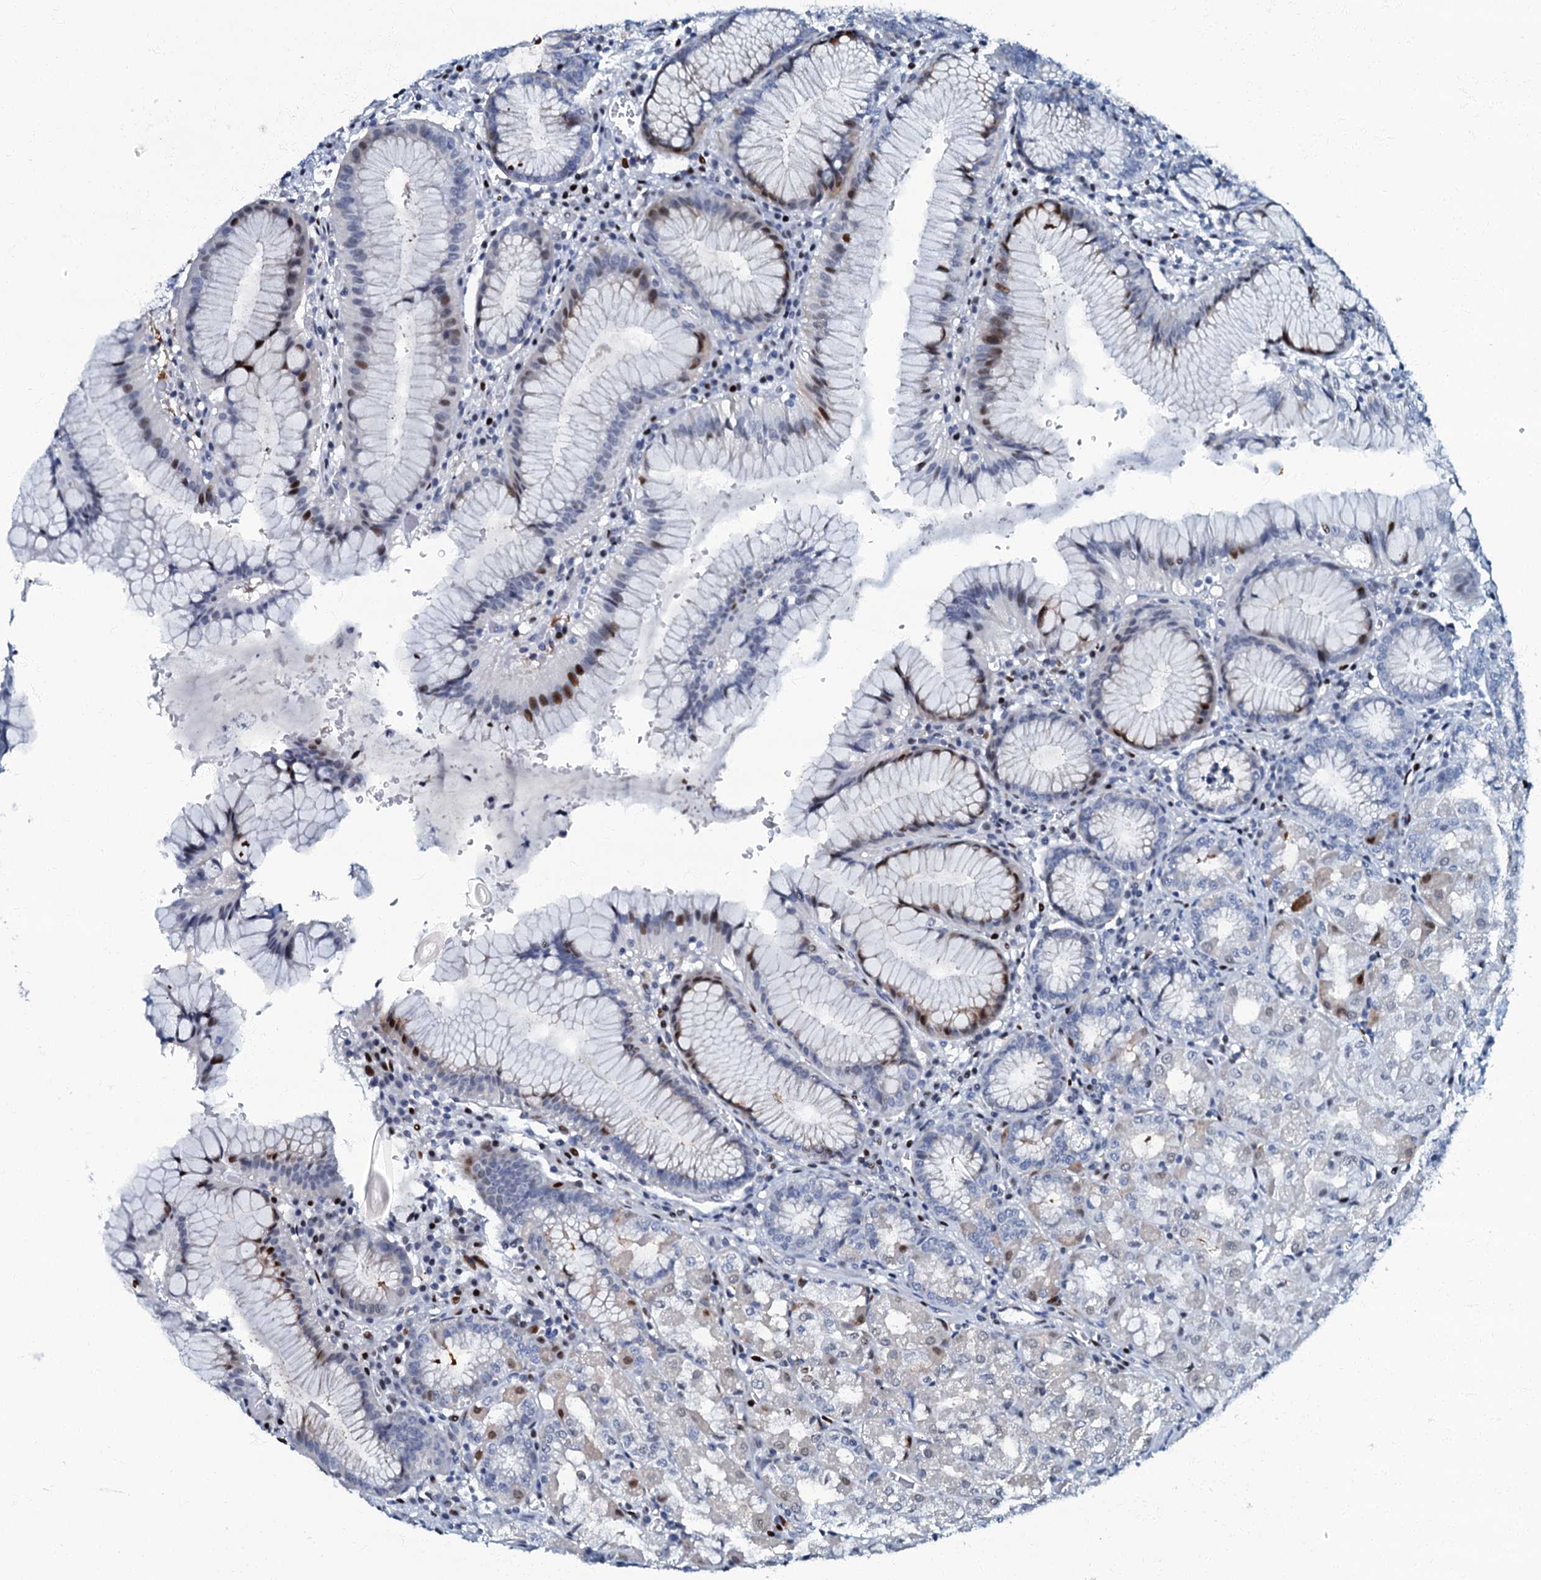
{"staining": {"intensity": "moderate", "quantity": "<25%", "location": "cytoplasmic/membranous"}, "tissue": "stomach", "cell_type": "Glandular cells", "image_type": "normal", "snomed": [{"axis": "morphology", "description": "Normal tissue, NOS"}, {"axis": "topography", "description": "Stomach"}], "caption": "A micrograph of stomach stained for a protein displays moderate cytoplasmic/membranous brown staining in glandular cells. The protein is stained brown, and the nuclei are stained in blue (DAB (3,3'-diaminobenzidine) IHC with brightfield microscopy, high magnification).", "gene": "MFSD5", "patient": {"sex": "male", "age": 55}}